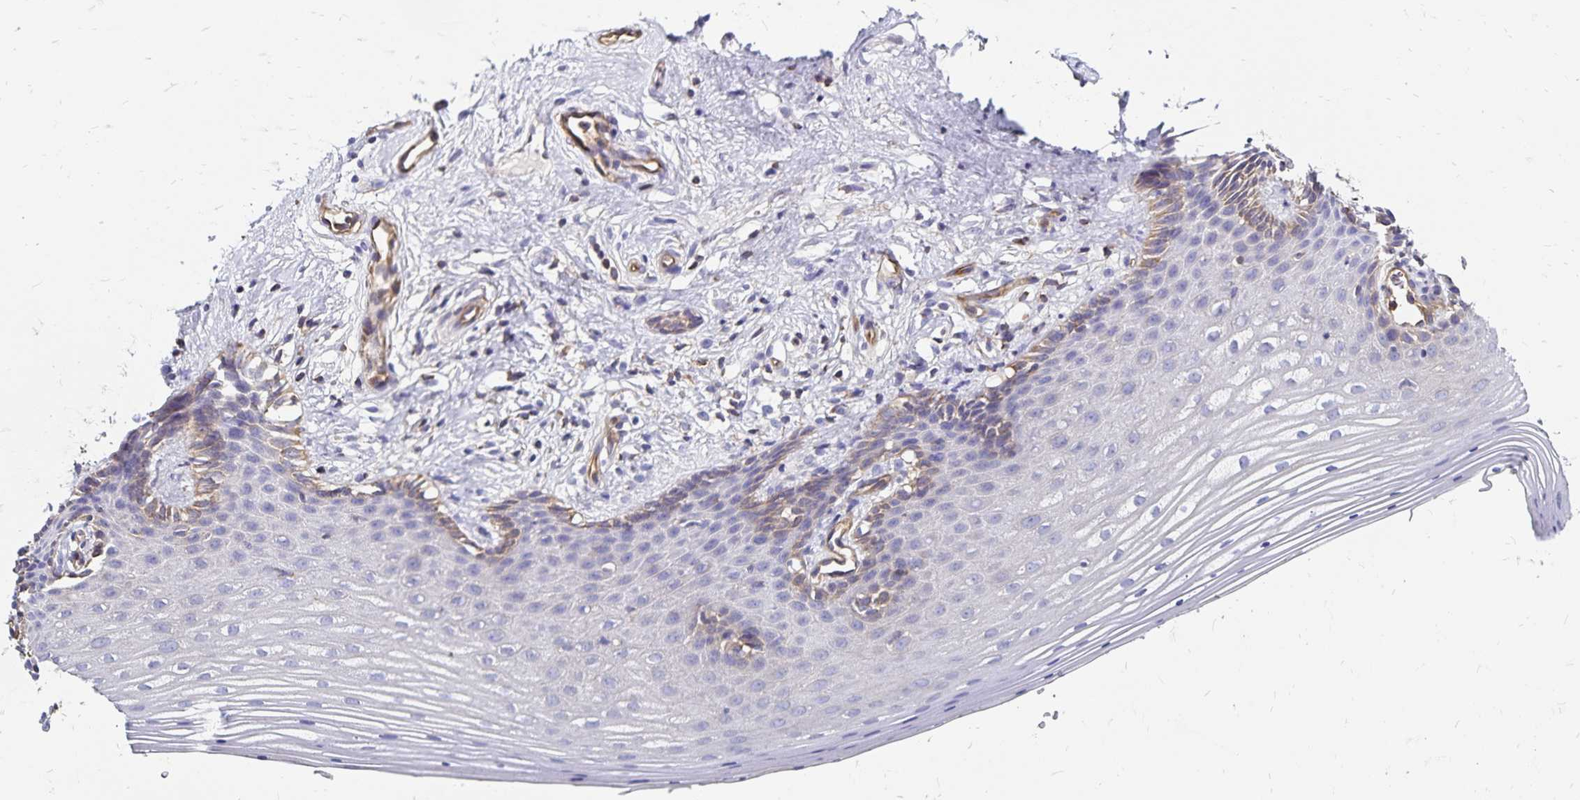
{"staining": {"intensity": "moderate", "quantity": "<25%", "location": "cytoplasmic/membranous"}, "tissue": "vagina", "cell_type": "Squamous epithelial cells", "image_type": "normal", "snomed": [{"axis": "morphology", "description": "Normal tissue, NOS"}, {"axis": "topography", "description": "Vagina"}], "caption": "This photomicrograph shows normal vagina stained with immunohistochemistry (IHC) to label a protein in brown. The cytoplasmic/membranous of squamous epithelial cells show moderate positivity for the protein. Nuclei are counter-stained blue.", "gene": "RPRML", "patient": {"sex": "female", "age": 42}}